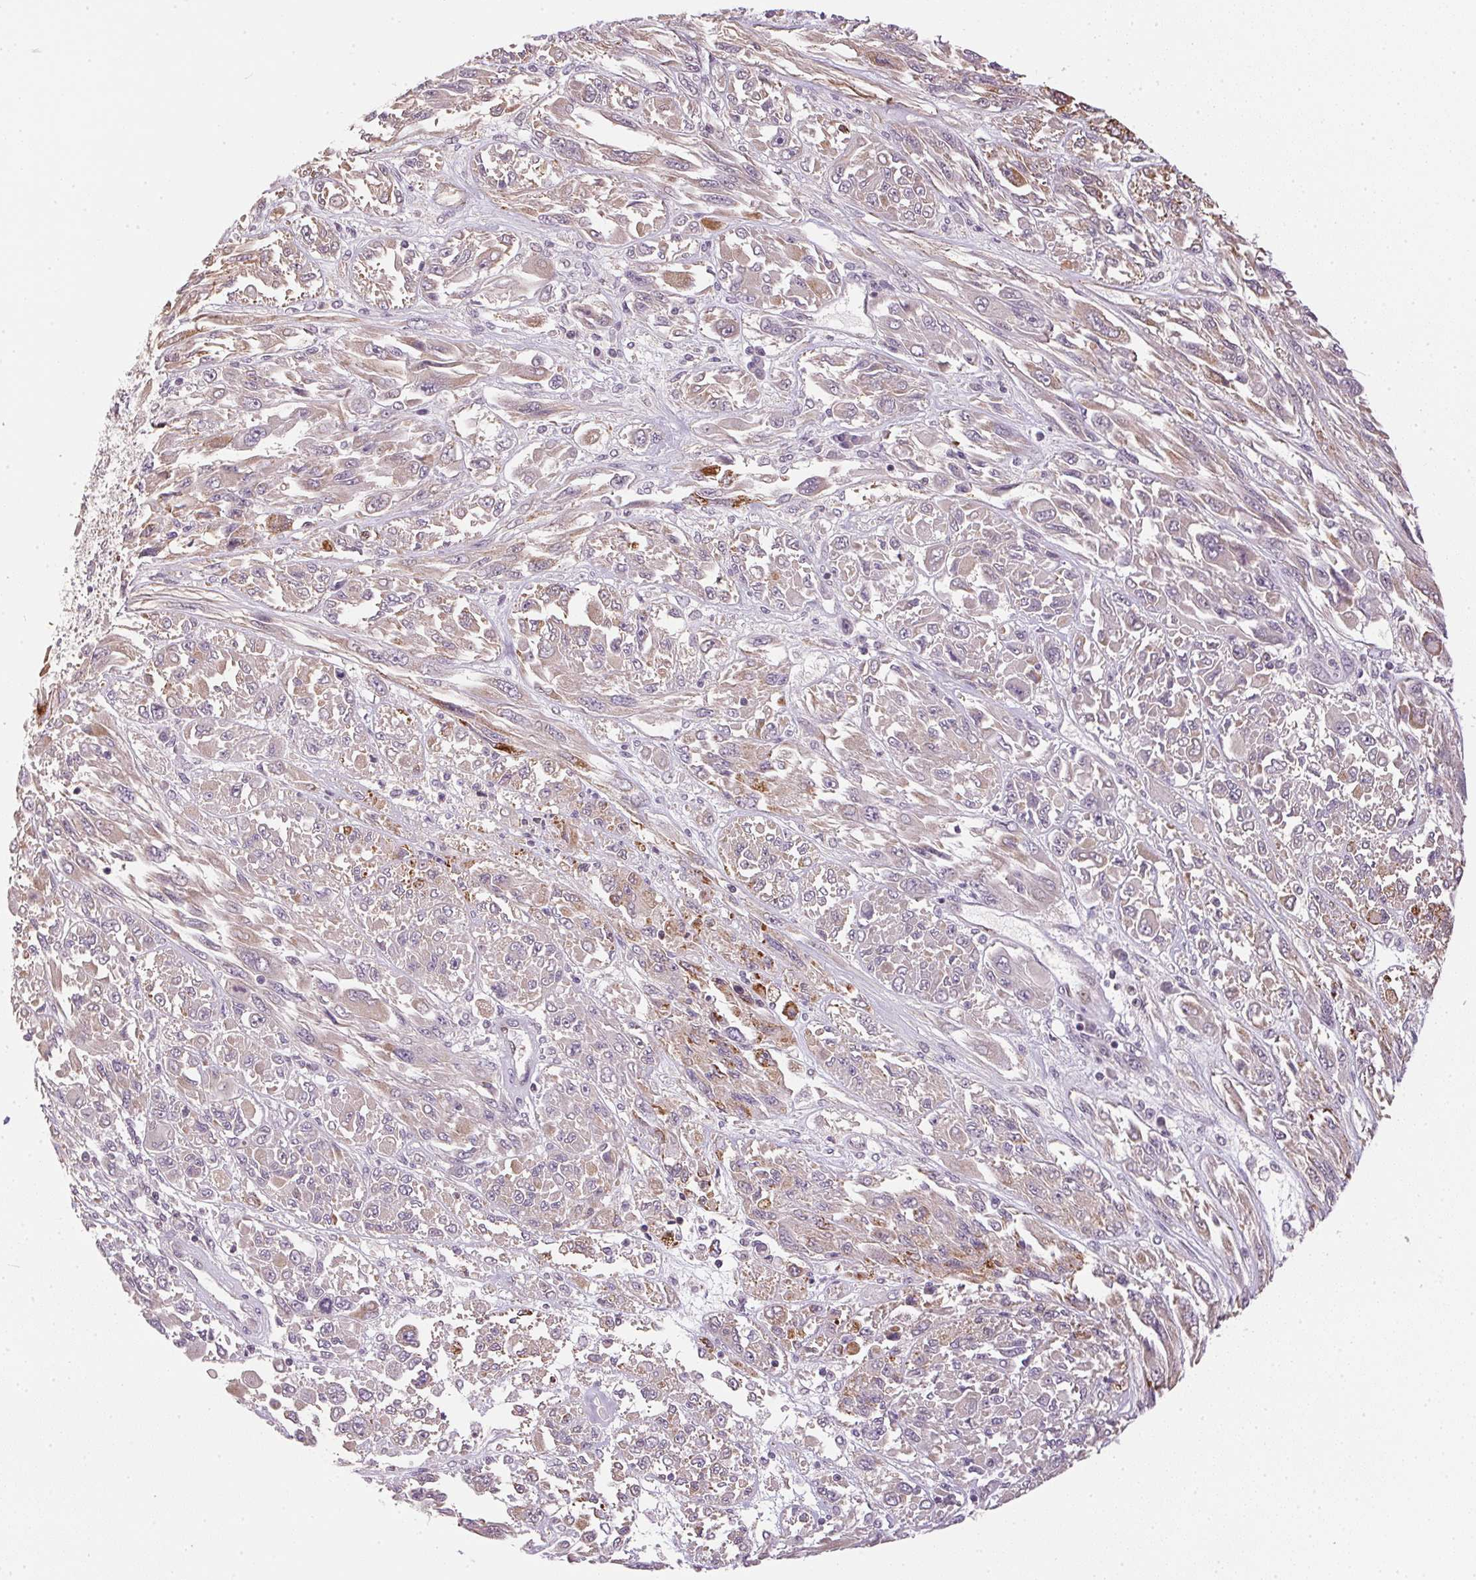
{"staining": {"intensity": "weak", "quantity": "<25%", "location": "cytoplasmic/membranous"}, "tissue": "melanoma", "cell_type": "Tumor cells", "image_type": "cancer", "snomed": [{"axis": "morphology", "description": "Malignant melanoma, NOS"}, {"axis": "topography", "description": "Skin"}], "caption": "Micrograph shows no significant protein staining in tumor cells of melanoma.", "gene": "SC5D", "patient": {"sex": "female", "age": 91}}